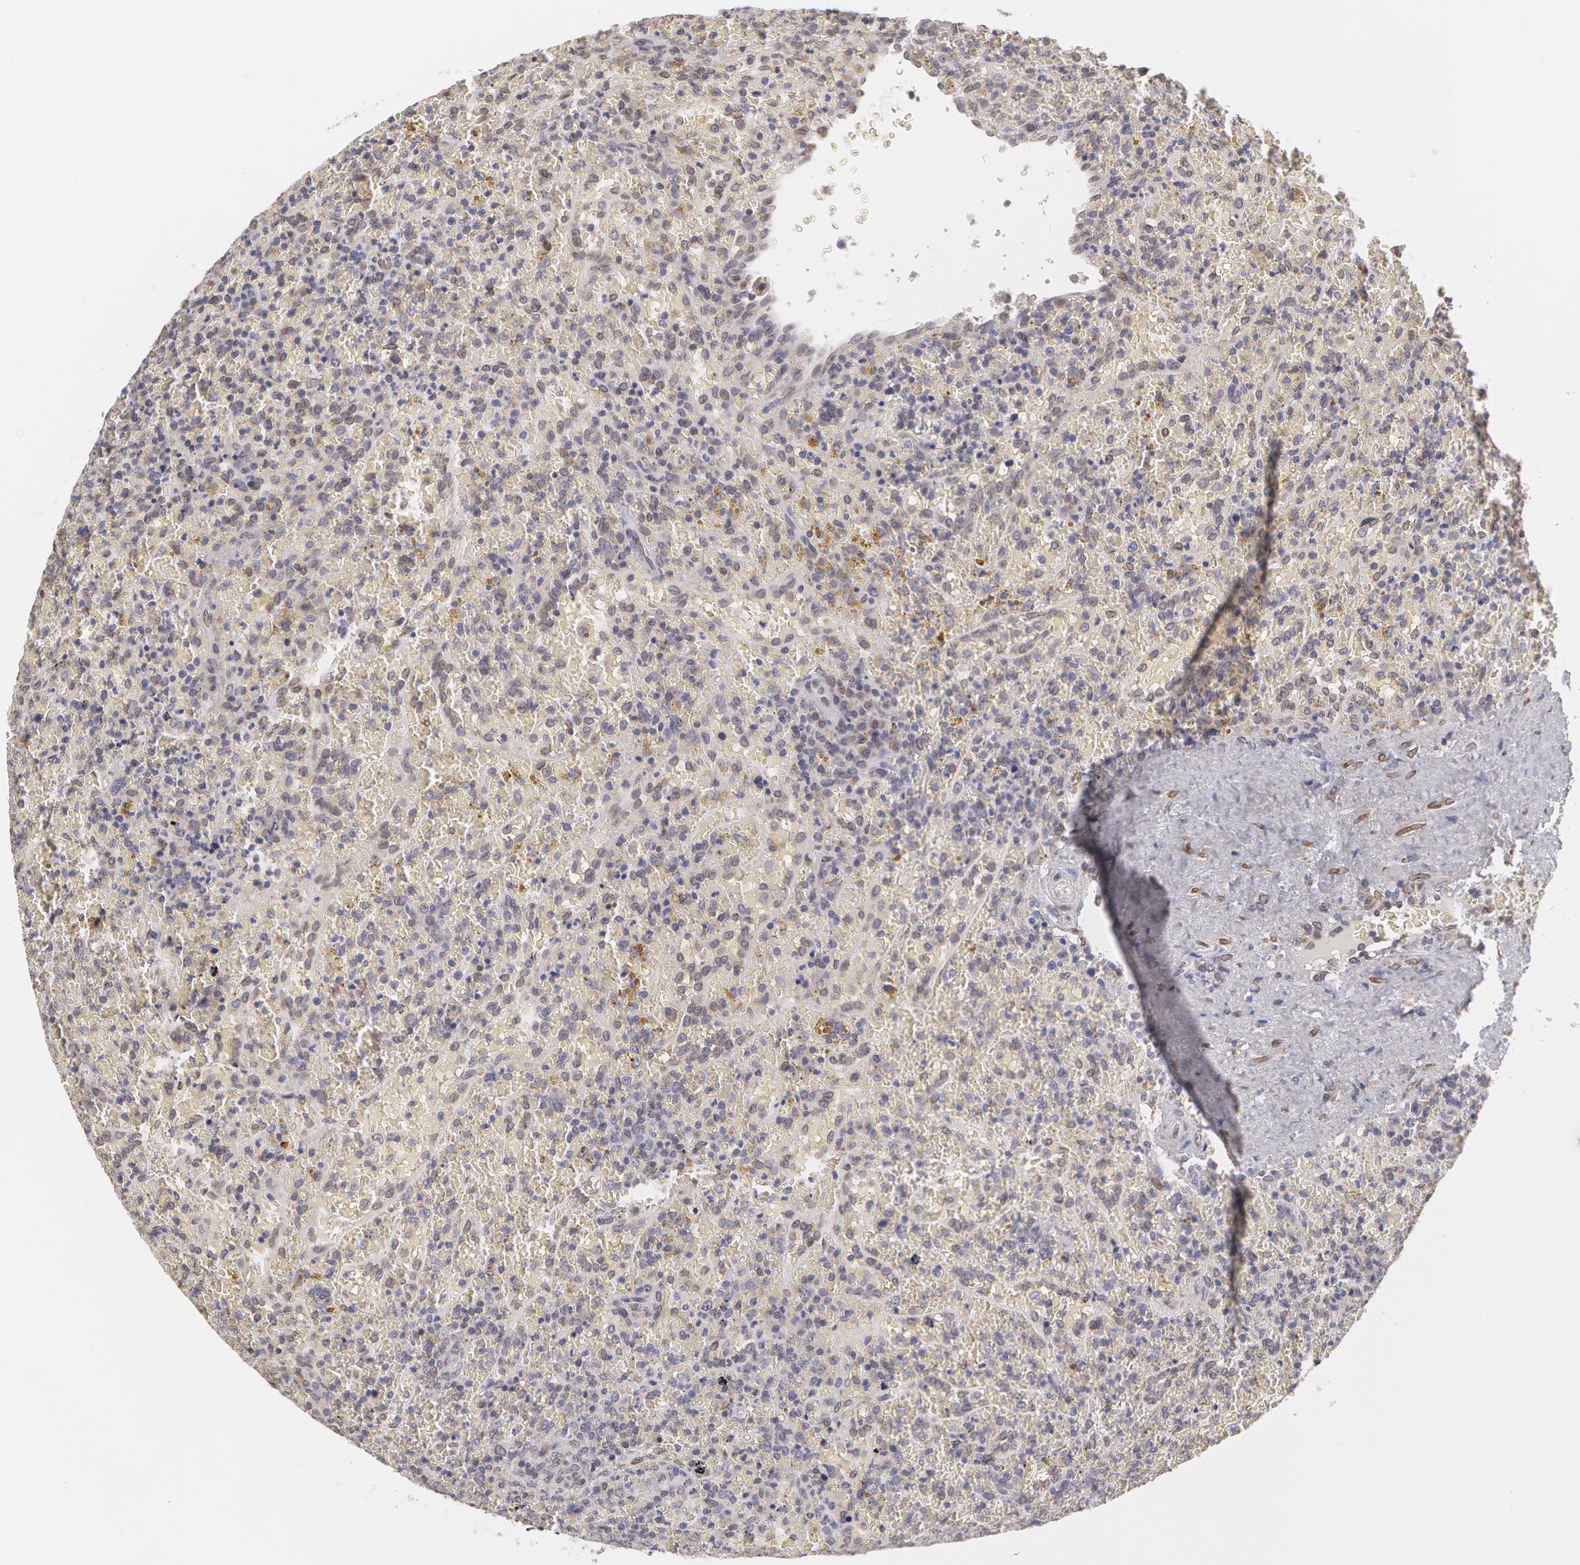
{"staining": {"intensity": "weak", "quantity": "<25%", "location": "cytoplasmic/membranous"}, "tissue": "lymphoma", "cell_type": "Tumor cells", "image_type": "cancer", "snomed": [{"axis": "morphology", "description": "Malignant lymphoma, non-Hodgkin's type, High grade"}, {"axis": "topography", "description": "Spleen"}, {"axis": "topography", "description": "Lymph node"}], "caption": "Immunohistochemistry image of neoplastic tissue: human malignant lymphoma, non-Hodgkin's type (high-grade) stained with DAB displays no significant protein staining in tumor cells.", "gene": "EMD", "patient": {"sex": "female", "age": 70}}